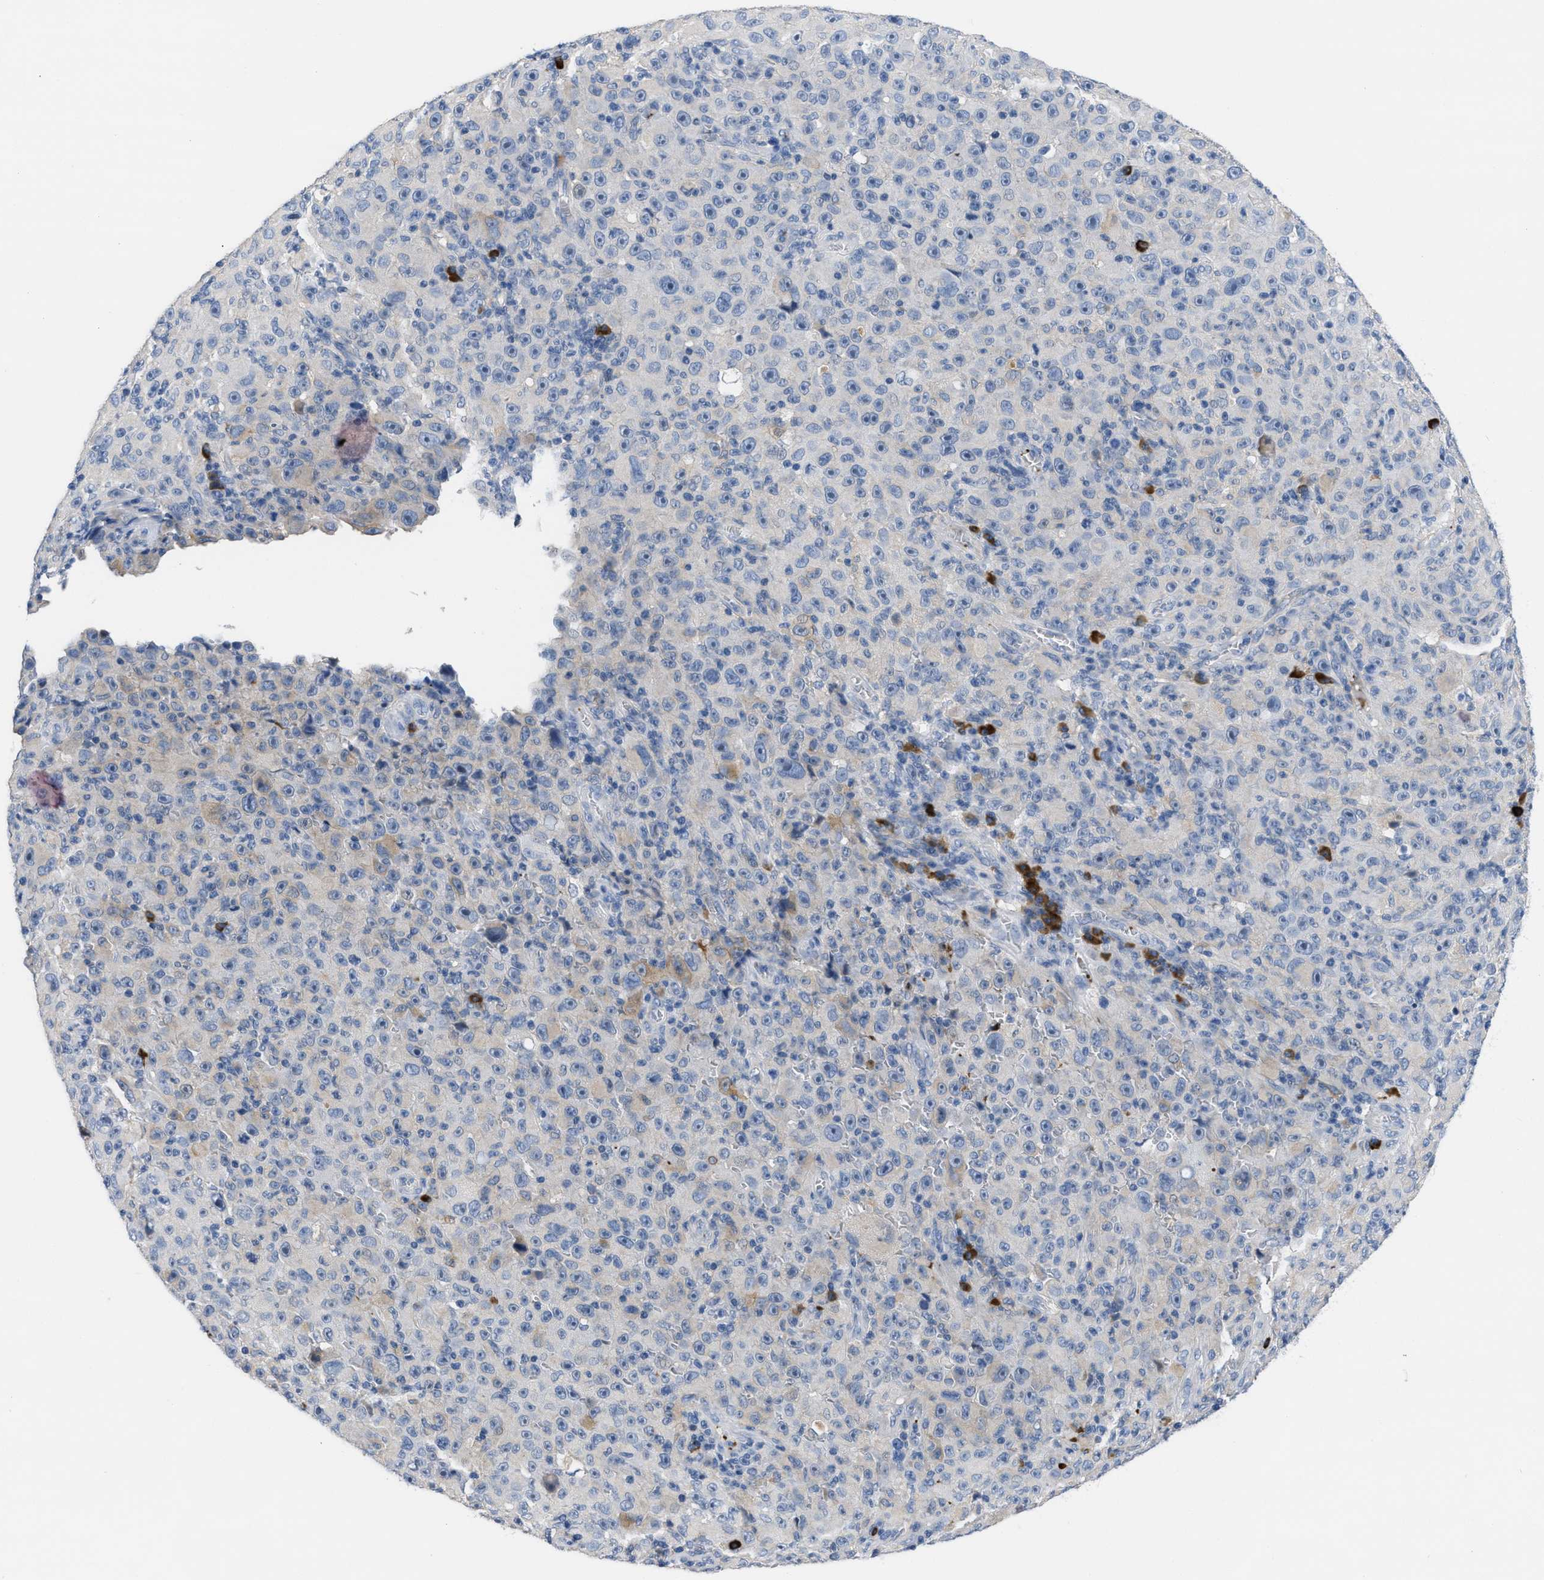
{"staining": {"intensity": "negative", "quantity": "none", "location": "none"}, "tissue": "melanoma", "cell_type": "Tumor cells", "image_type": "cancer", "snomed": [{"axis": "morphology", "description": "Malignant melanoma, NOS"}, {"axis": "topography", "description": "Skin"}], "caption": "There is no significant positivity in tumor cells of malignant melanoma.", "gene": "FGF18", "patient": {"sex": "female", "age": 82}}